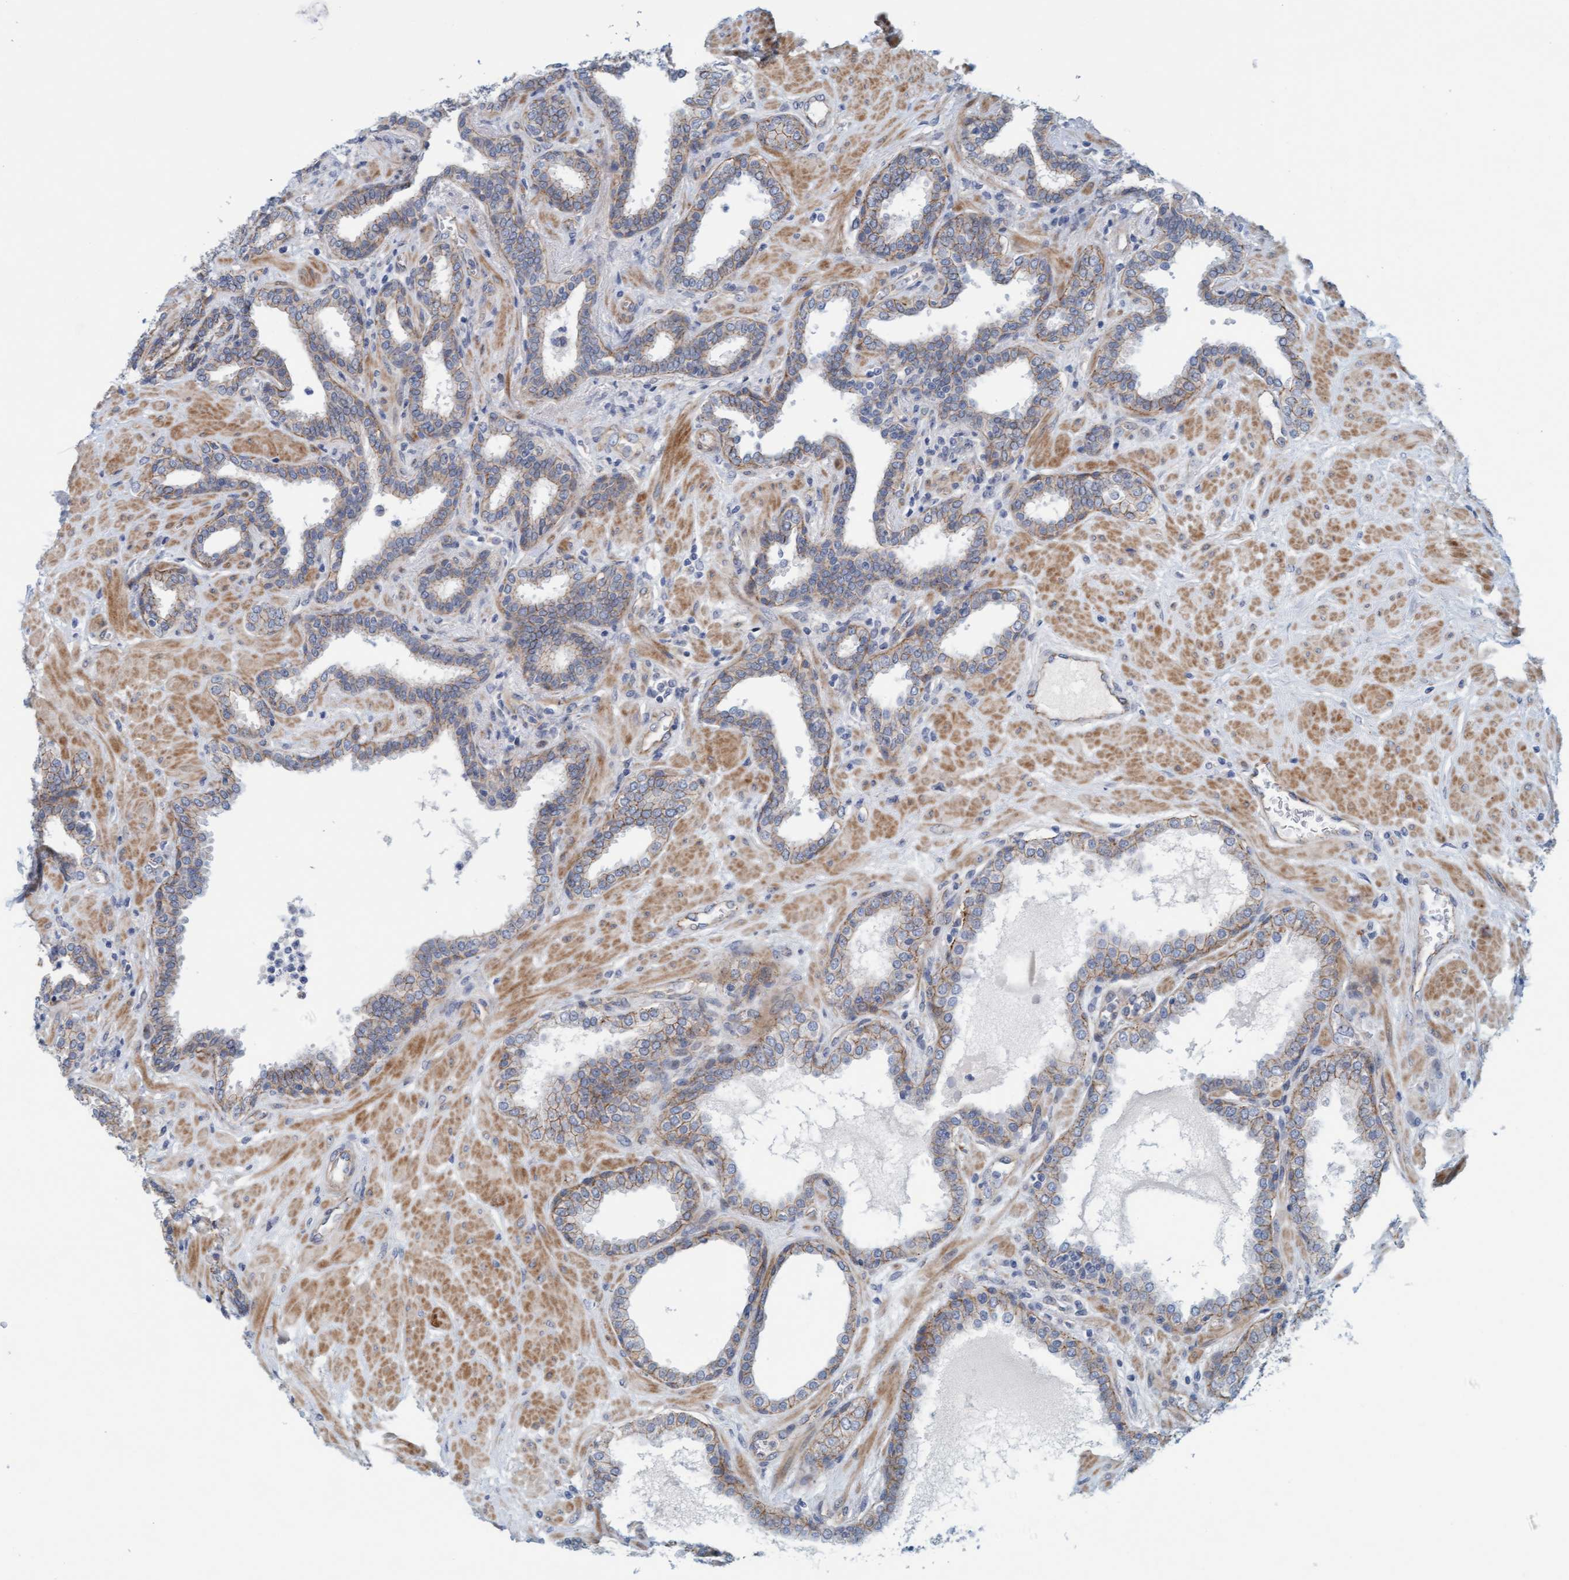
{"staining": {"intensity": "moderate", "quantity": "<25%", "location": "cytoplasmic/membranous"}, "tissue": "prostate", "cell_type": "Glandular cells", "image_type": "normal", "snomed": [{"axis": "morphology", "description": "Normal tissue, NOS"}, {"axis": "topography", "description": "Prostate"}], "caption": "Brown immunohistochemical staining in unremarkable human prostate exhibits moderate cytoplasmic/membranous positivity in approximately <25% of glandular cells. Nuclei are stained in blue.", "gene": "KRBA2", "patient": {"sex": "male", "age": 51}}